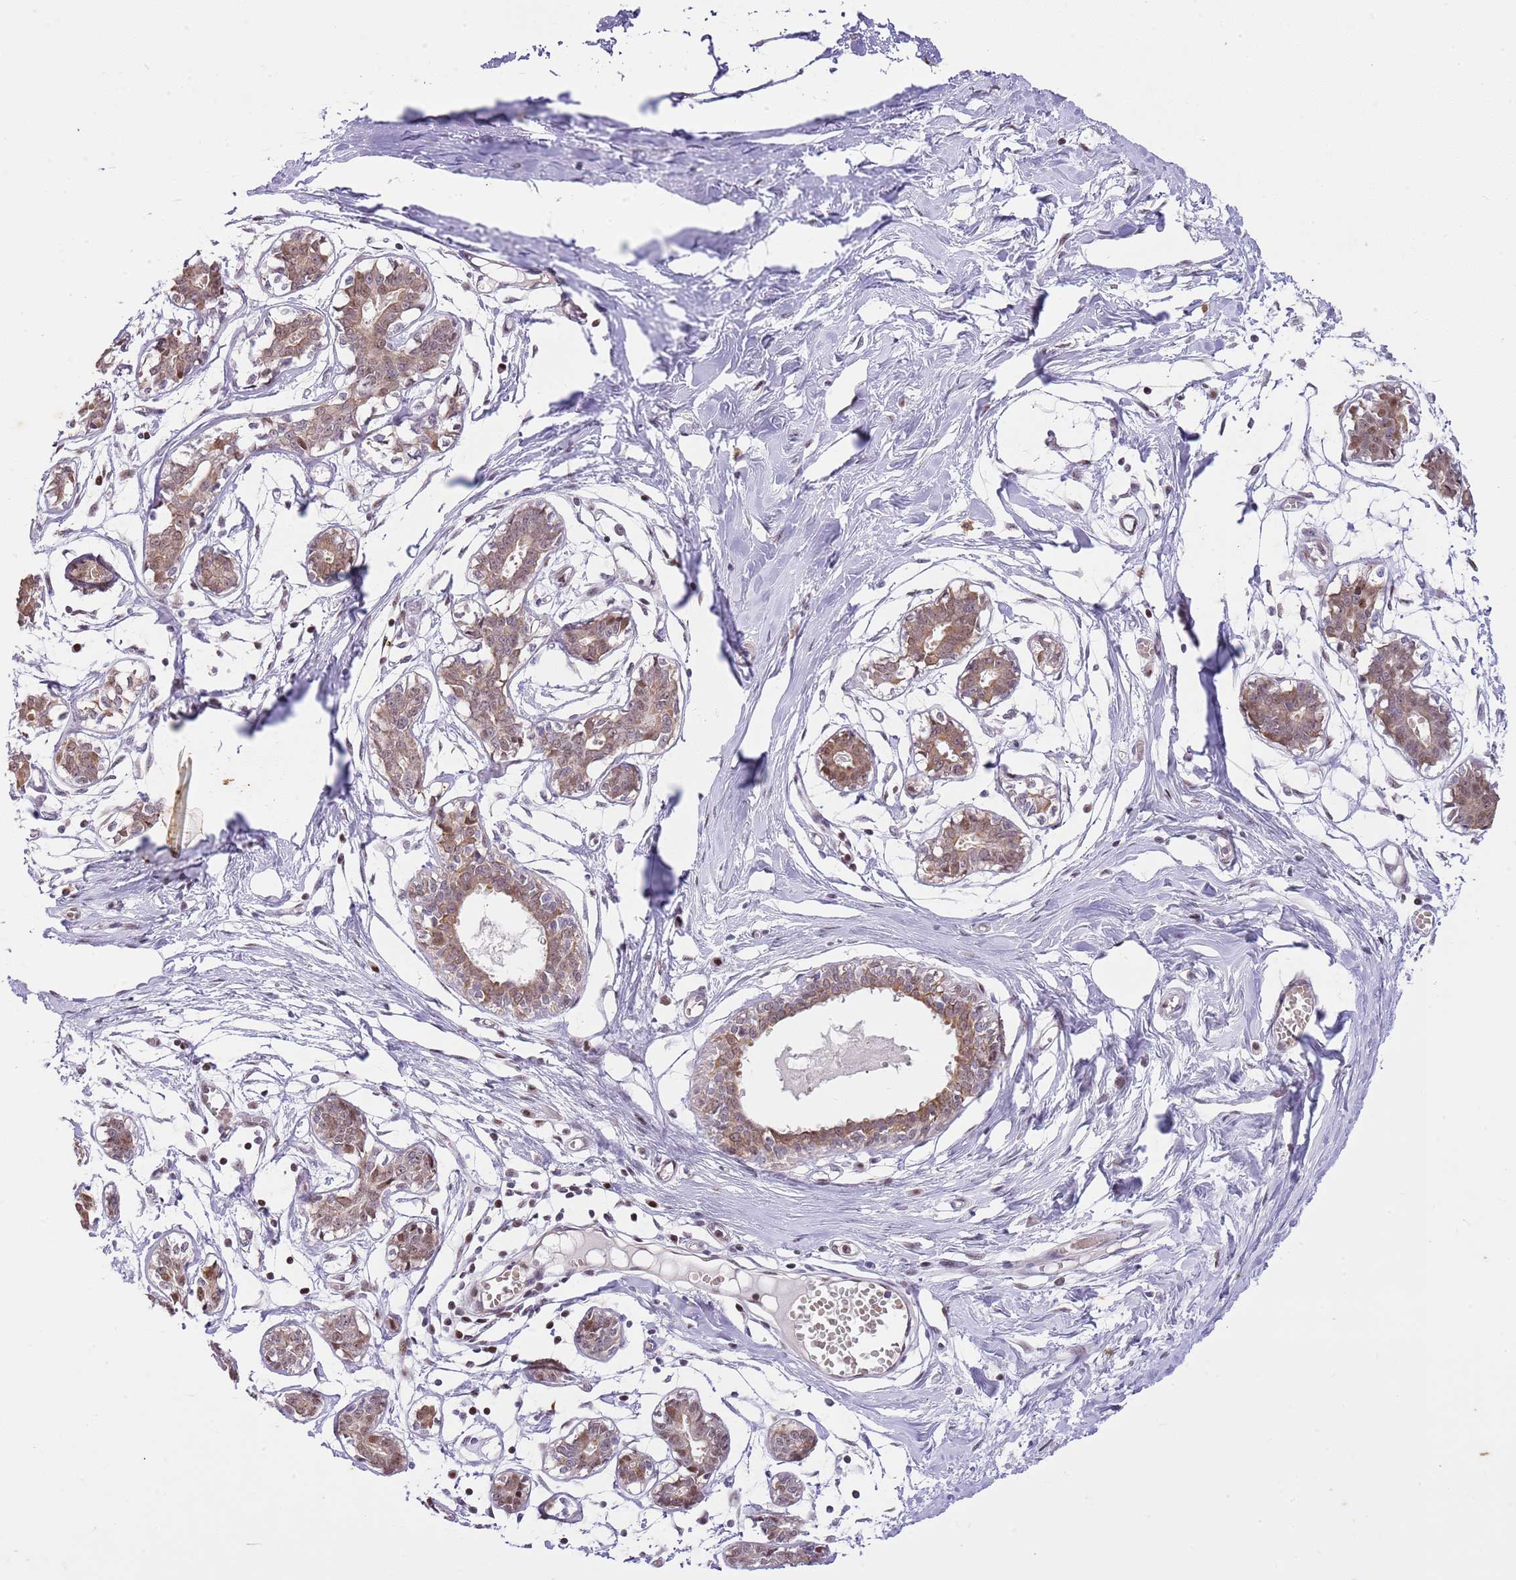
{"staining": {"intensity": "negative", "quantity": "none", "location": "none"}, "tissue": "breast", "cell_type": "Adipocytes", "image_type": "normal", "snomed": [{"axis": "morphology", "description": "Normal tissue, NOS"}, {"axis": "topography", "description": "Breast"}], "caption": "Micrograph shows no significant protein positivity in adipocytes of normal breast. Nuclei are stained in blue.", "gene": "RFK", "patient": {"sex": "female", "age": 27}}